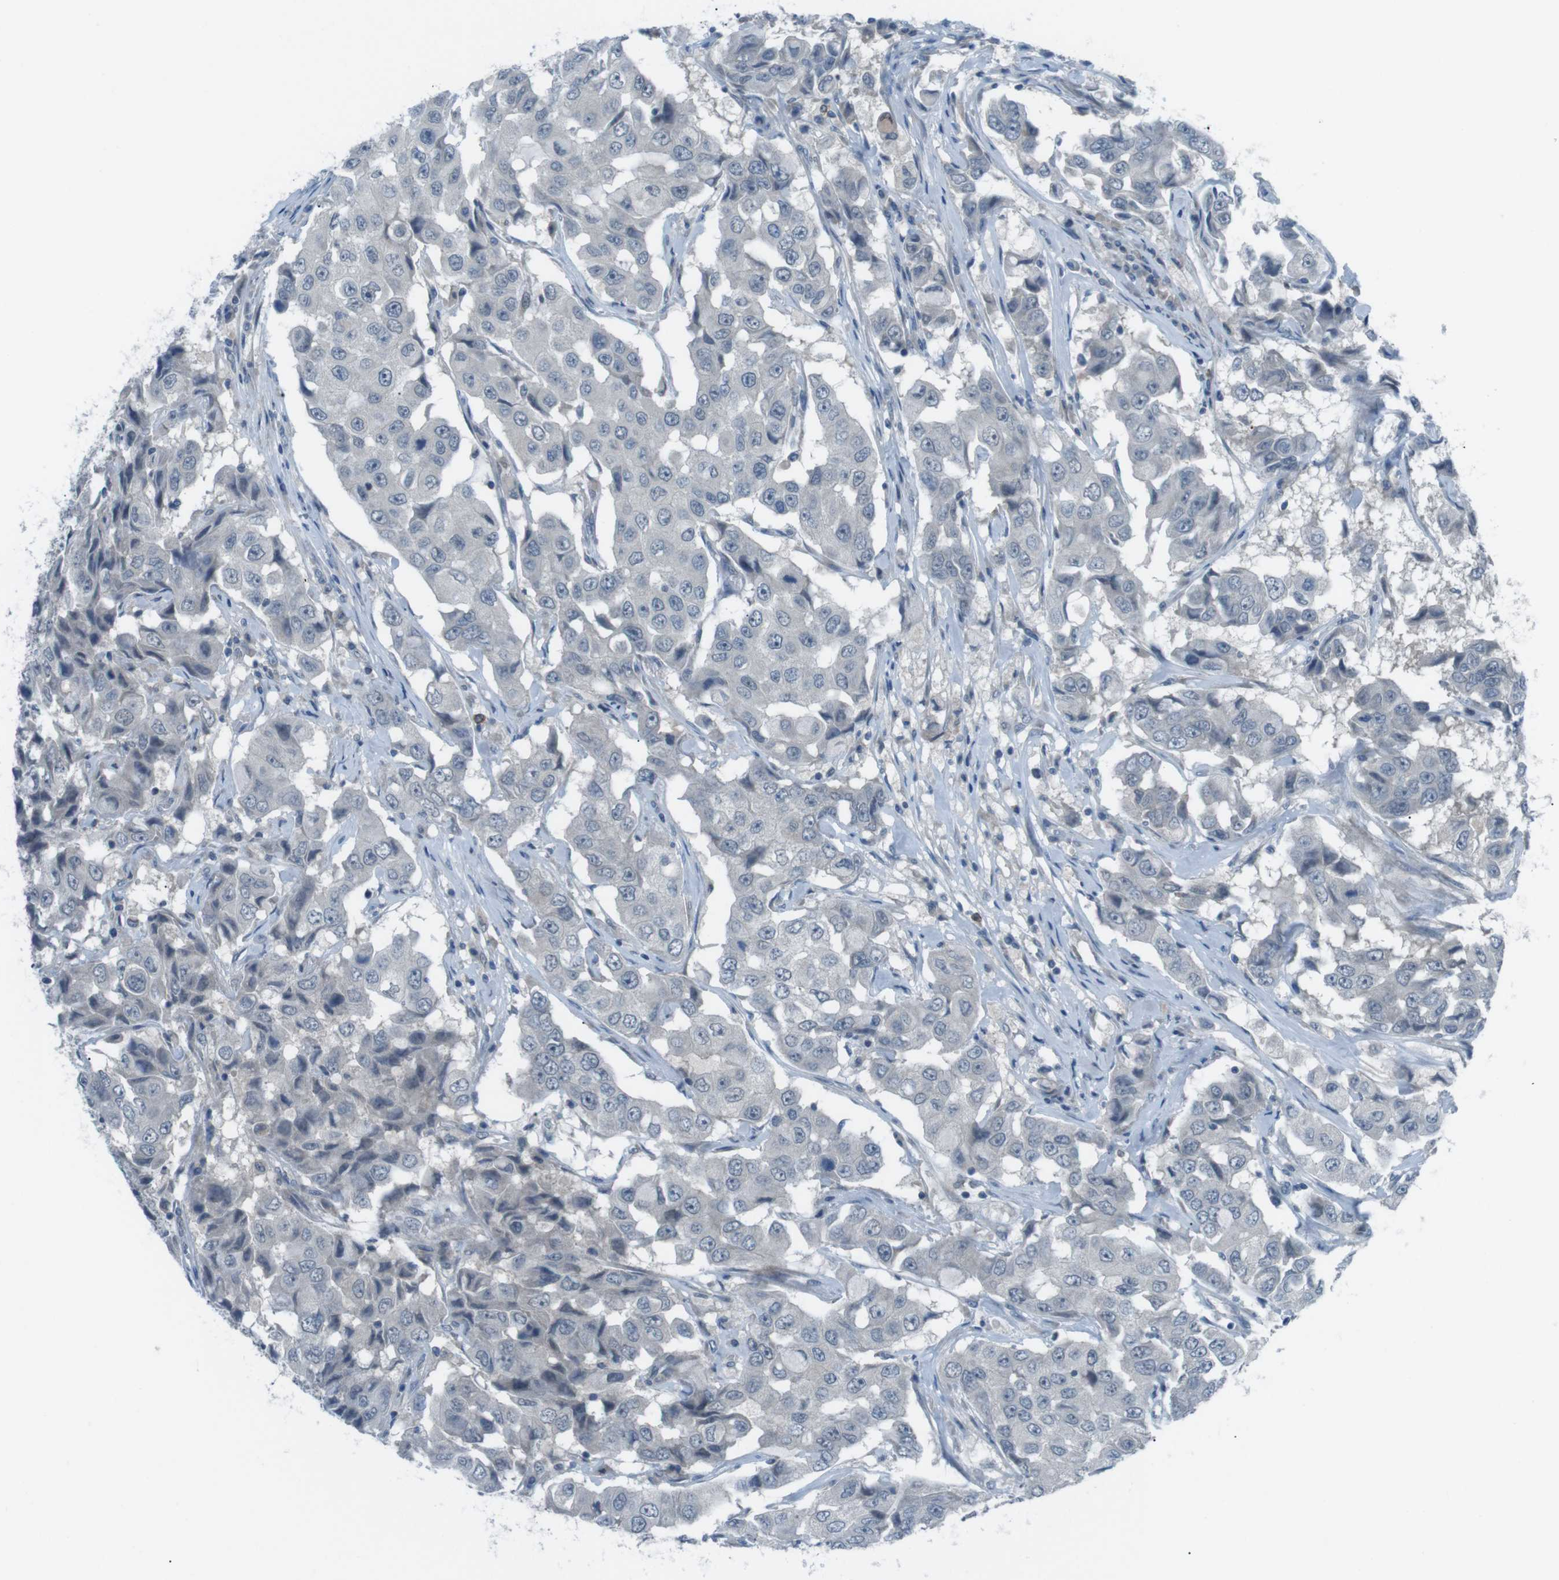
{"staining": {"intensity": "weak", "quantity": "<25%", "location": "cytoplasmic/membranous"}, "tissue": "breast cancer", "cell_type": "Tumor cells", "image_type": "cancer", "snomed": [{"axis": "morphology", "description": "Duct carcinoma"}, {"axis": "topography", "description": "Breast"}], "caption": "Tumor cells are negative for brown protein staining in intraductal carcinoma (breast).", "gene": "FCRLA", "patient": {"sex": "female", "age": 27}}